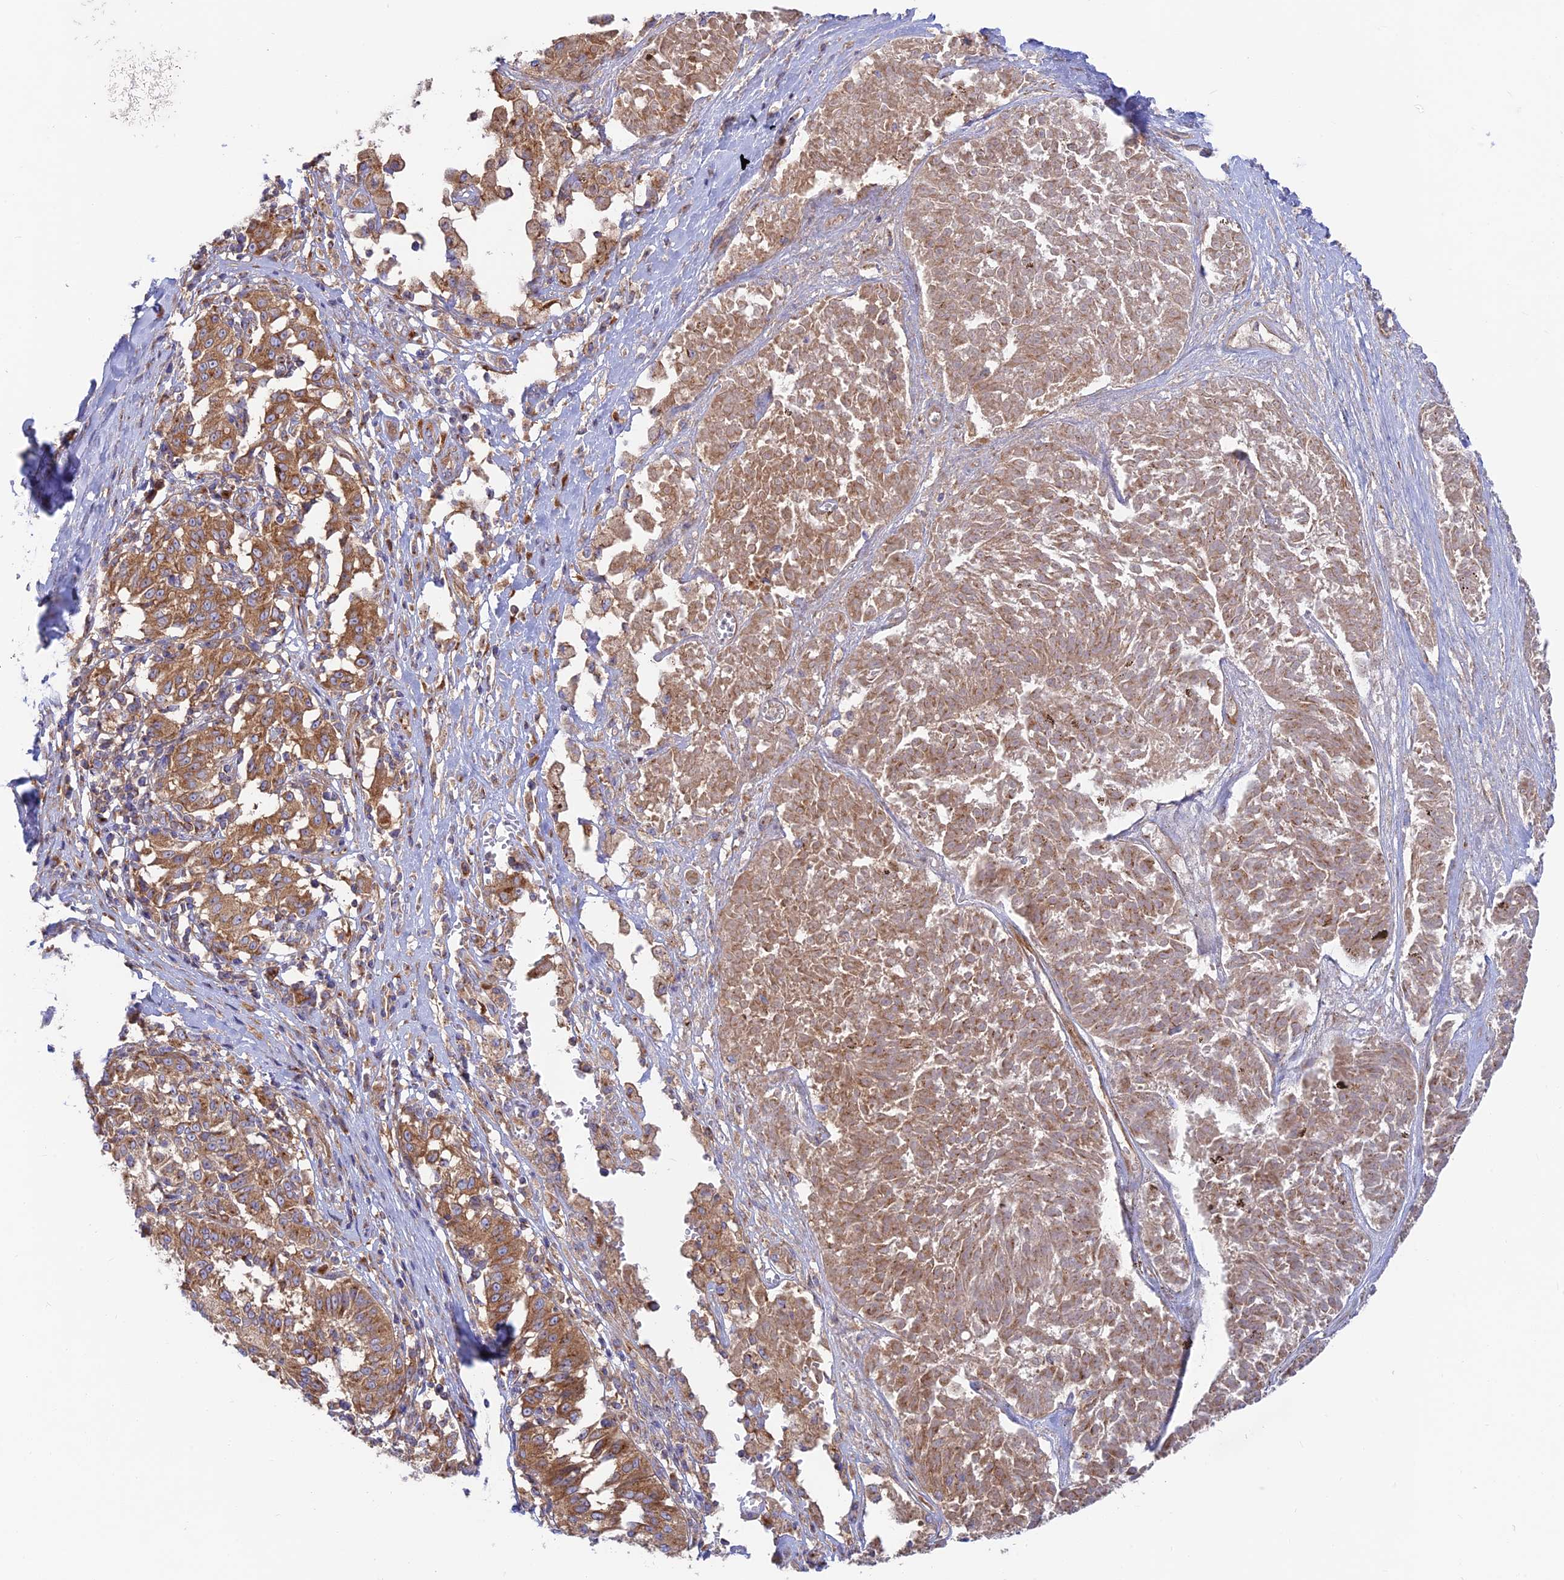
{"staining": {"intensity": "moderate", "quantity": ">75%", "location": "cytoplasmic/membranous"}, "tissue": "melanoma", "cell_type": "Tumor cells", "image_type": "cancer", "snomed": [{"axis": "morphology", "description": "Malignant melanoma, NOS"}, {"axis": "topography", "description": "Skin"}], "caption": "This image shows immunohistochemistry (IHC) staining of human melanoma, with medium moderate cytoplasmic/membranous staining in about >75% of tumor cells.", "gene": "GOLGA3", "patient": {"sex": "female", "age": 72}}